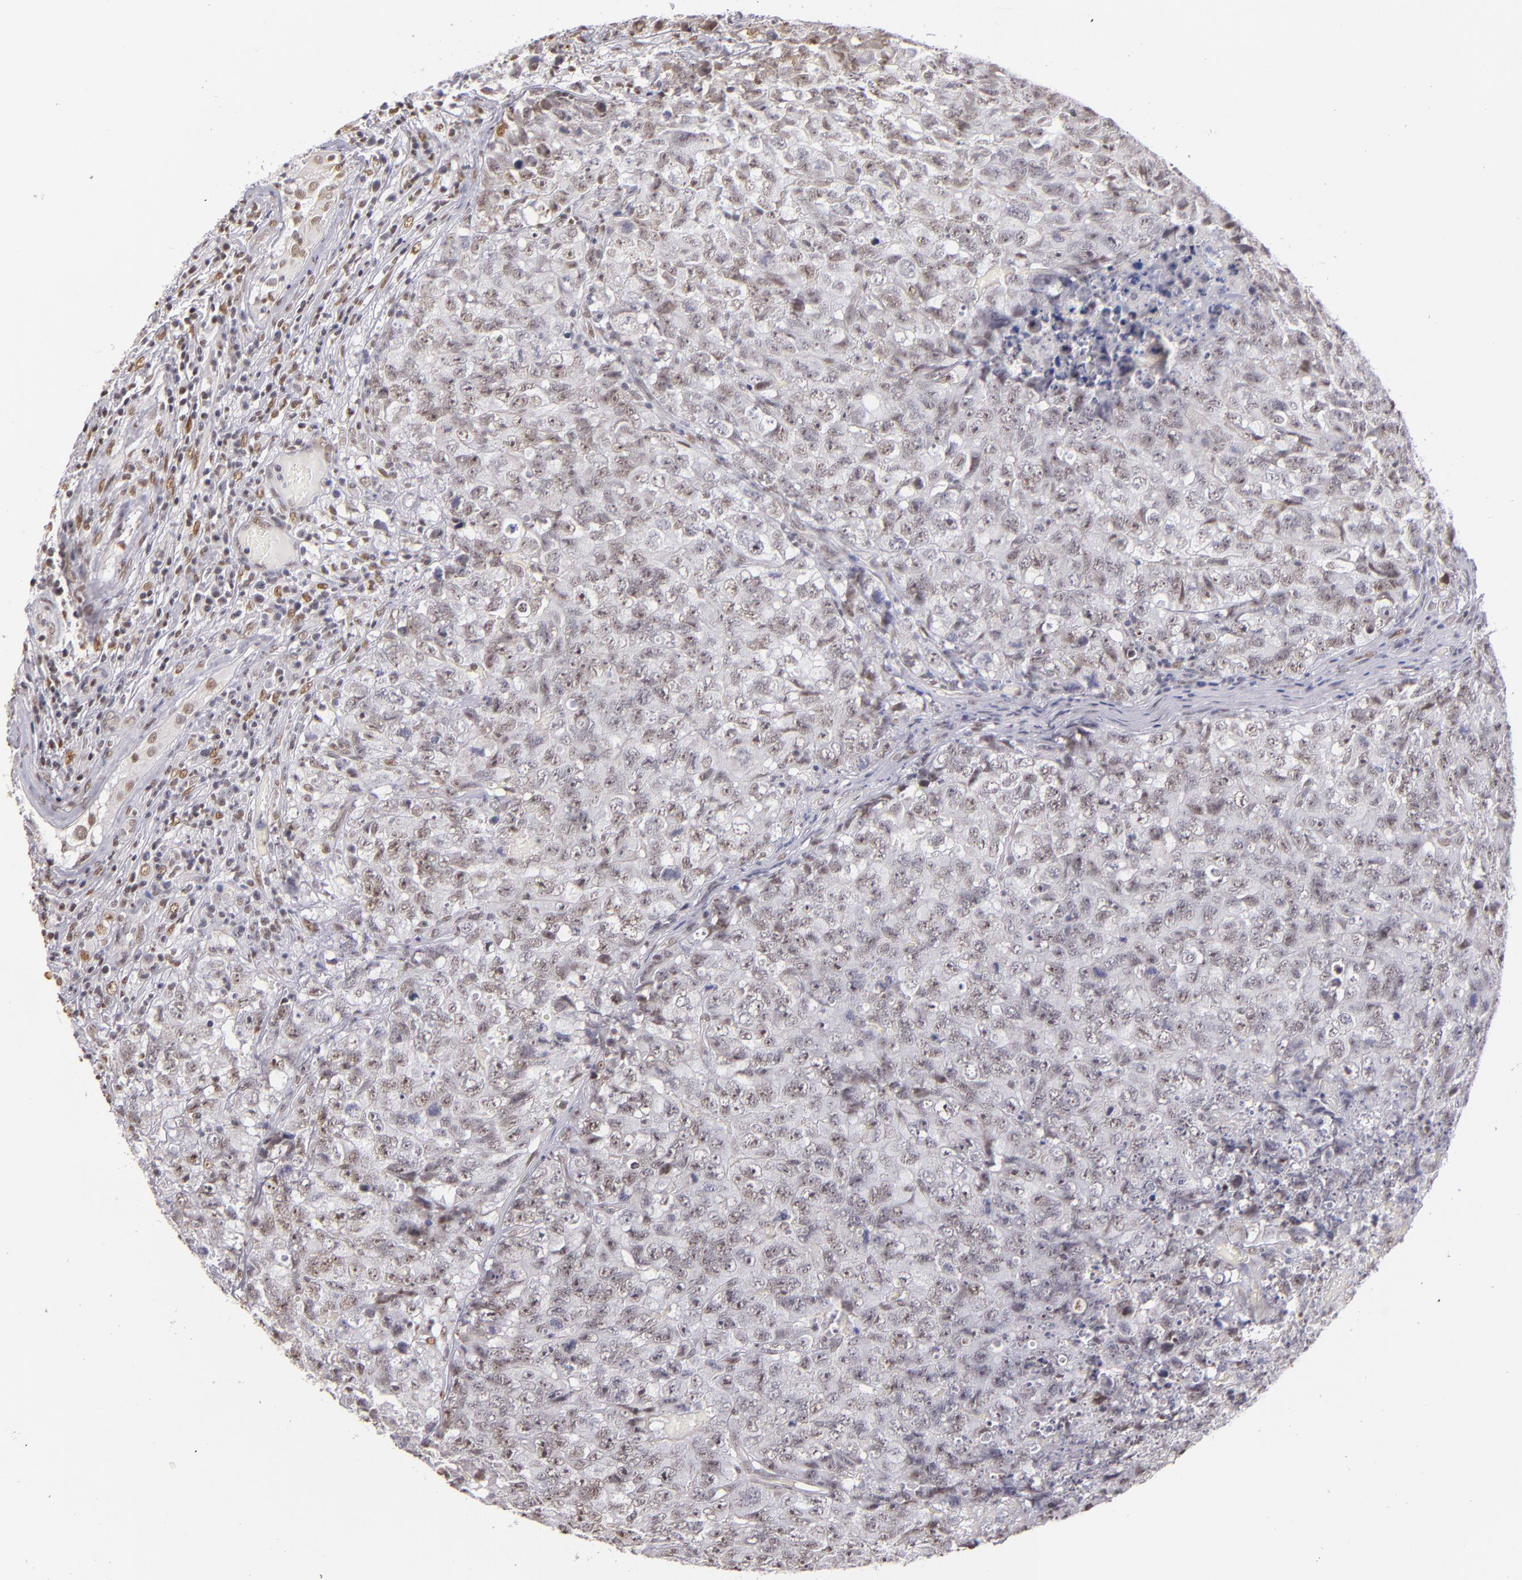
{"staining": {"intensity": "weak", "quantity": ">75%", "location": "nuclear"}, "tissue": "testis cancer", "cell_type": "Tumor cells", "image_type": "cancer", "snomed": [{"axis": "morphology", "description": "Carcinoma, Embryonal, NOS"}, {"axis": "topography", "description": "Testis"}], "caption": "DAB immunohistochemical staining of human testis cancer (embryonal carcinoma) reveals weak nuclear protein expression in approximately >75% of tumor cells. The protein of interest is shown in brown color, while the nuclei are stained blue.", "gene": "NCOR2", "patient": {"sex": "male", "age": 31}}